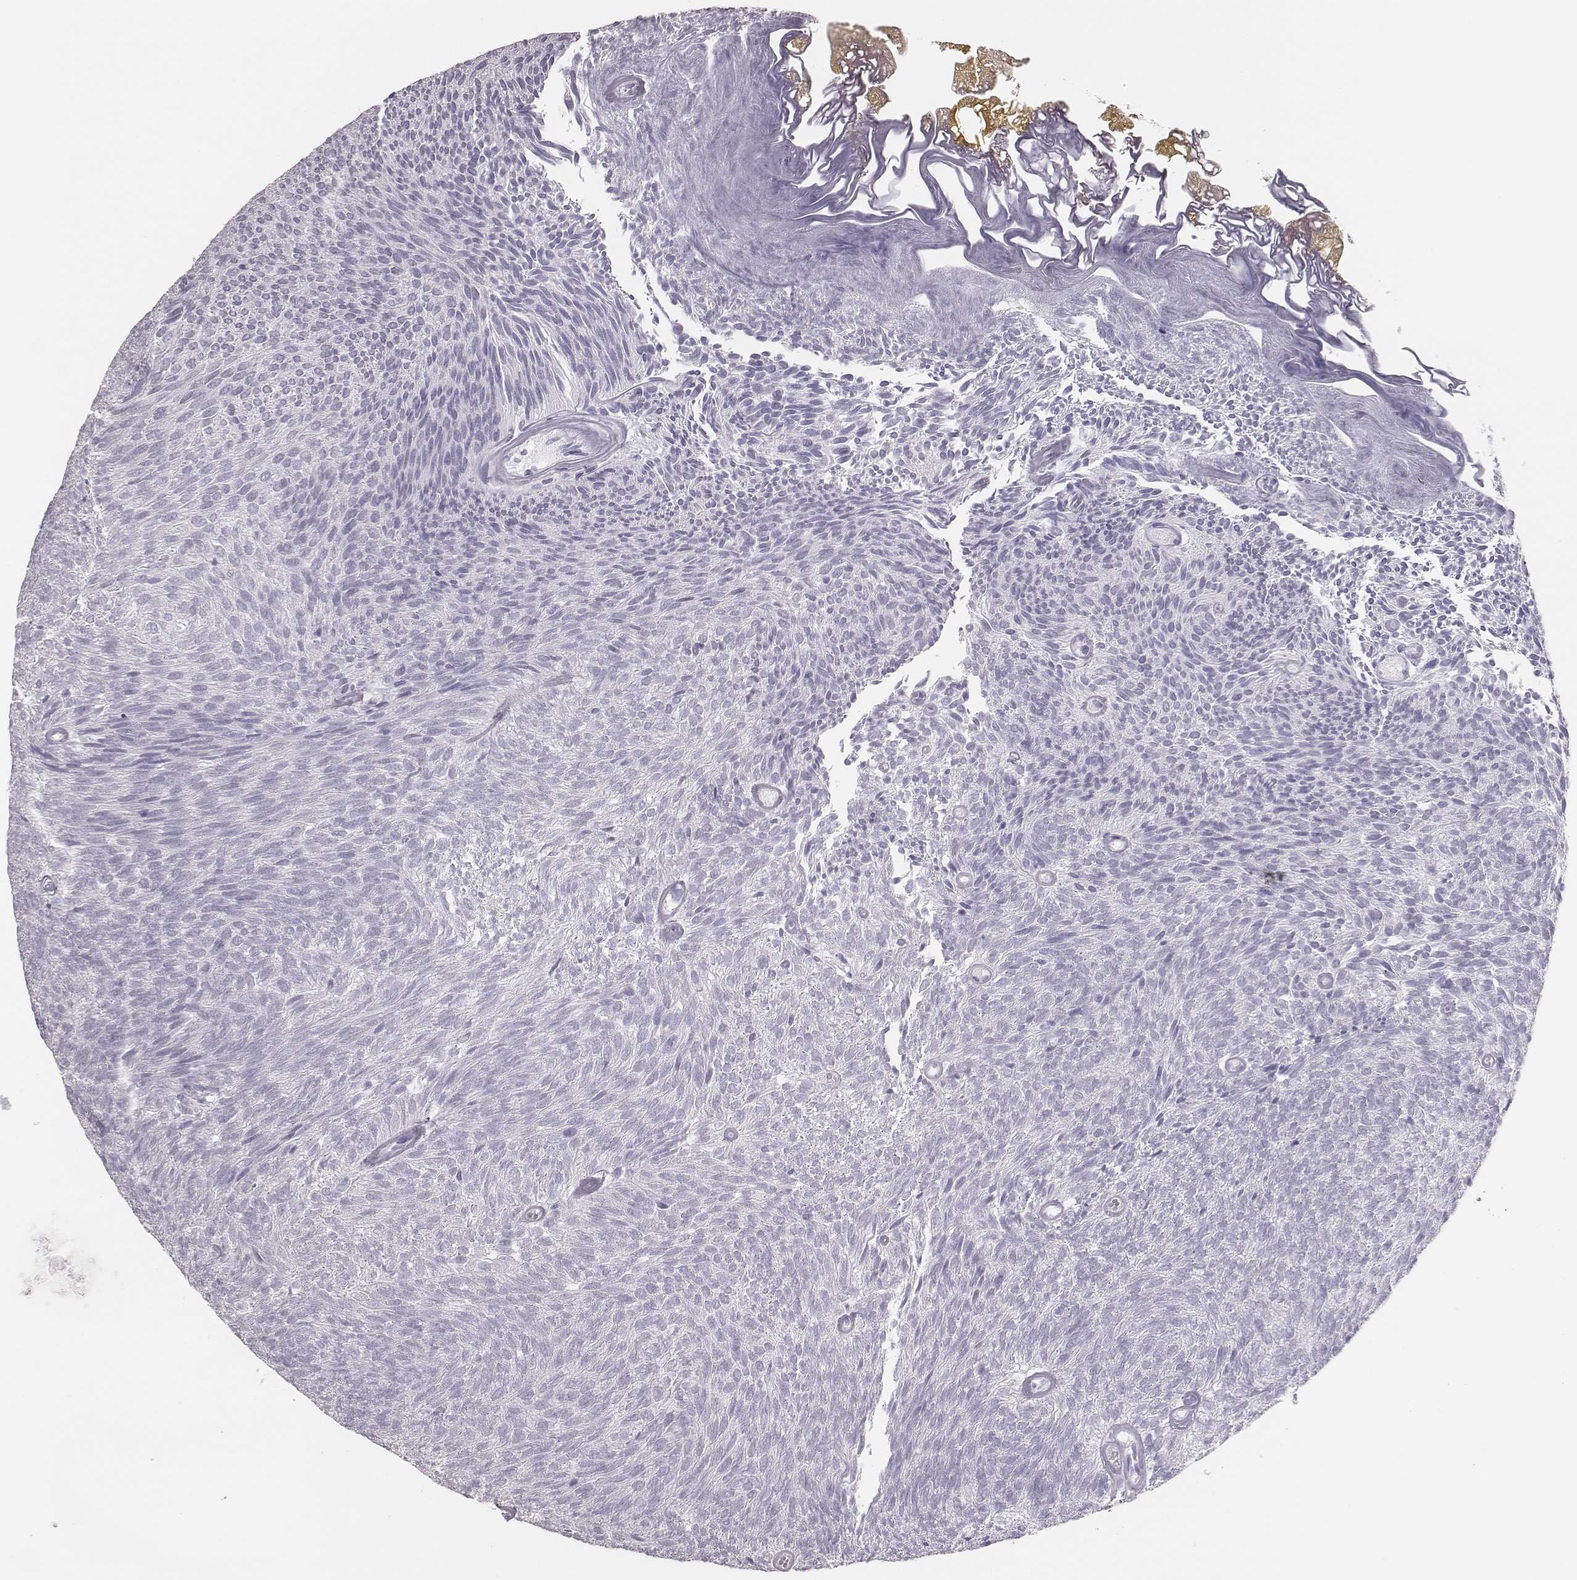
{"staining": {"intensity": "negative", "quantity": "none", "location": "none"}, "tissue": "urothelial cancer", "cell_type": "Tumor cells", "image_type": "cancer", "snomed": [{"axis": "morphology", "description": "Urothelial carcinoma, Low grade"}, {"axis": "topography", "description": "Urinary bladder"}], "caption": "The micrograph reveals no staining of tumor cells in urothelial cancer.", "gene": "H1-6", "patient": {"sex": "male", "age": 77}}